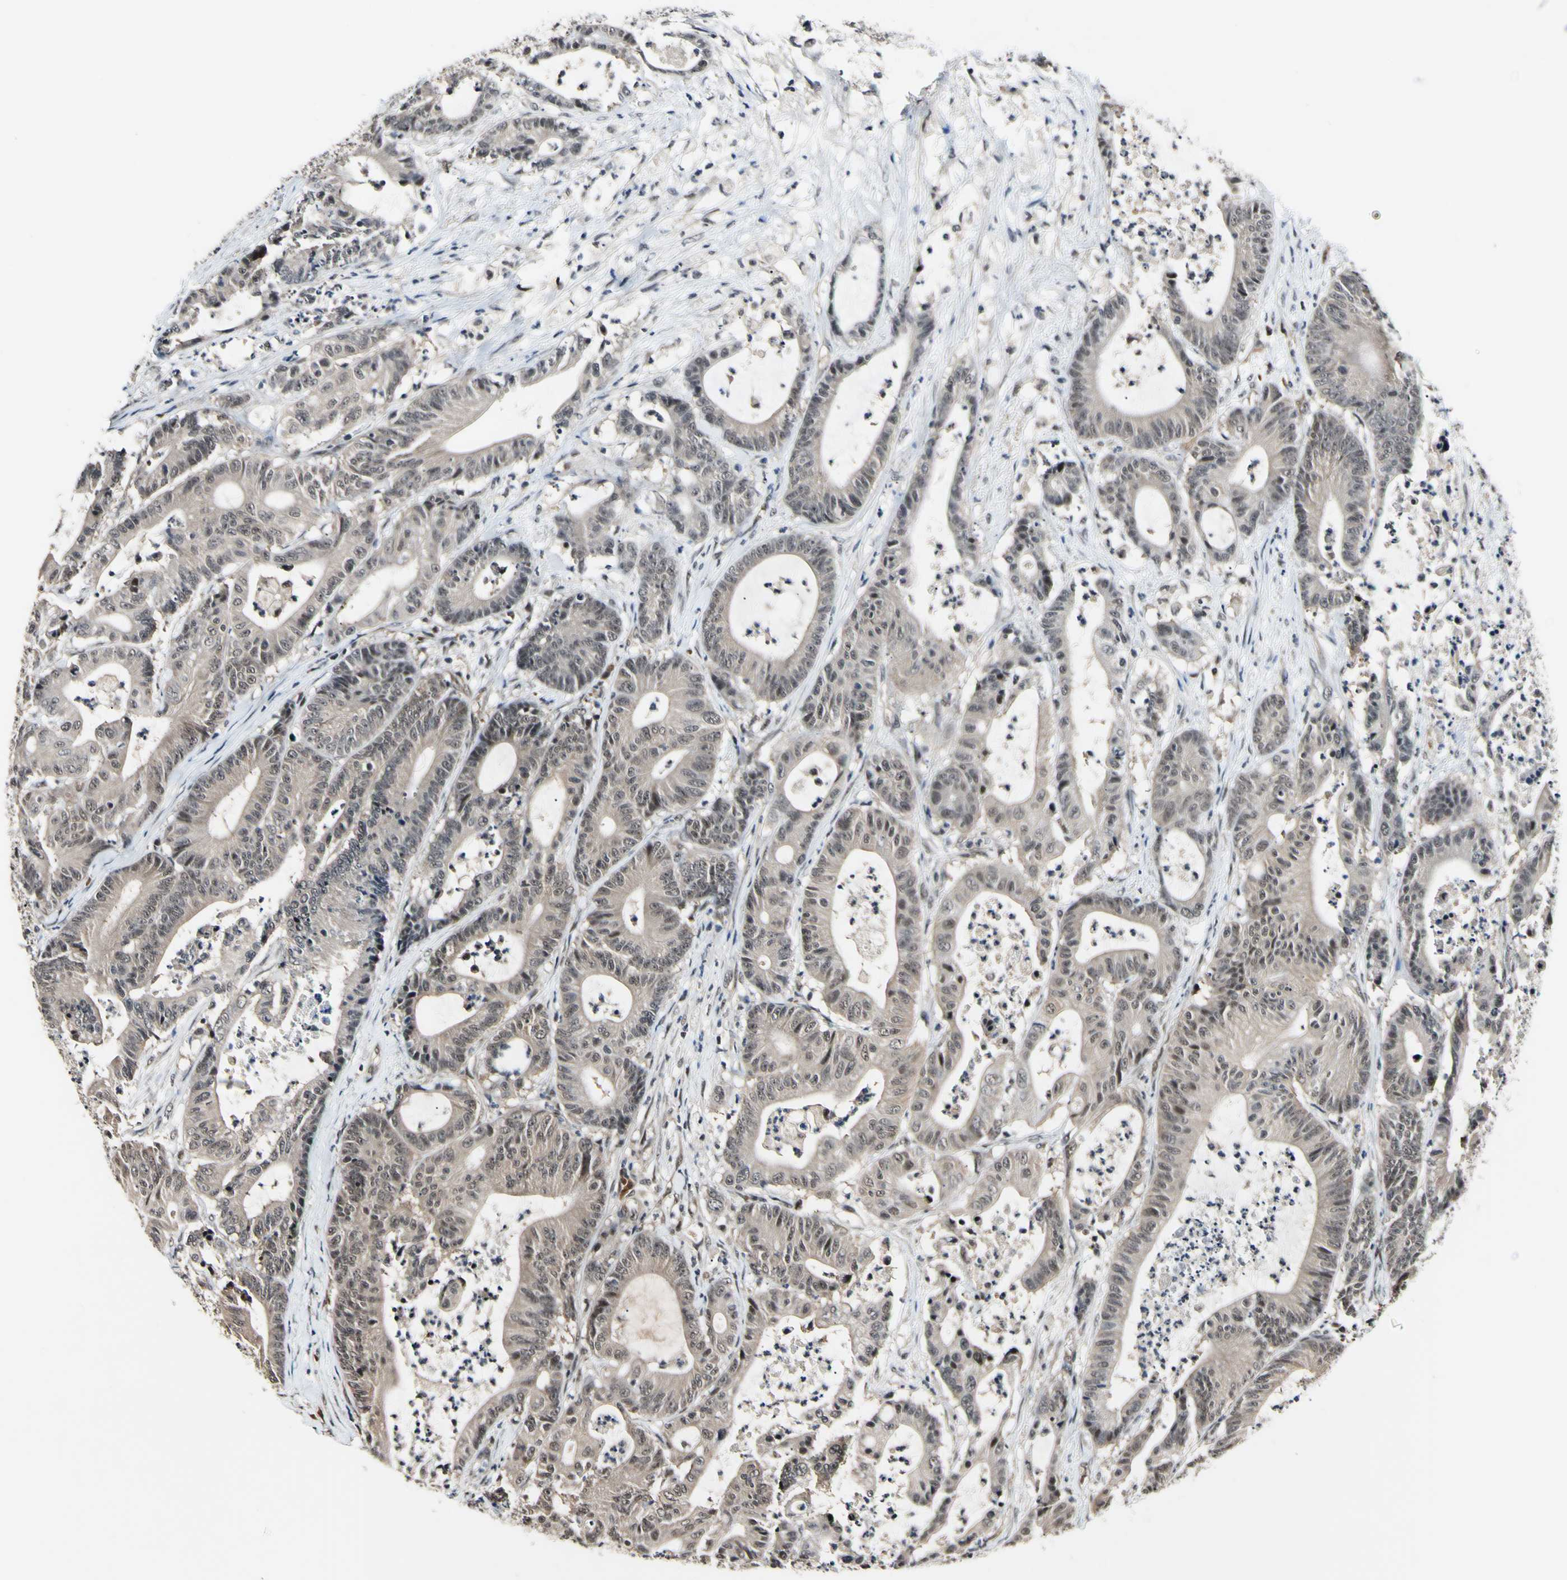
{"staining": {"intensity": "weak", "quantity": ">75%", "location": "cytoplasmic/membranous,nuclear"}, "tissue": "colorectal cancer", "cell_type": "Tumor cells", "image_type": "cancer", "snomed": [{"axis": "morphology", "description": "Adenocarcinoma, NOS"}, {"axis": "topography", "description": "Colon"}], "caption": "Adenocarcinoma (colorectal) stained for a protein (brown) exhibits weak cytoplasmic/membranous and nuclear positive expression in approximately >75% of tumor cells.", "gene": "PSMD10", "patient": {"sex": "female", "age": 84}}